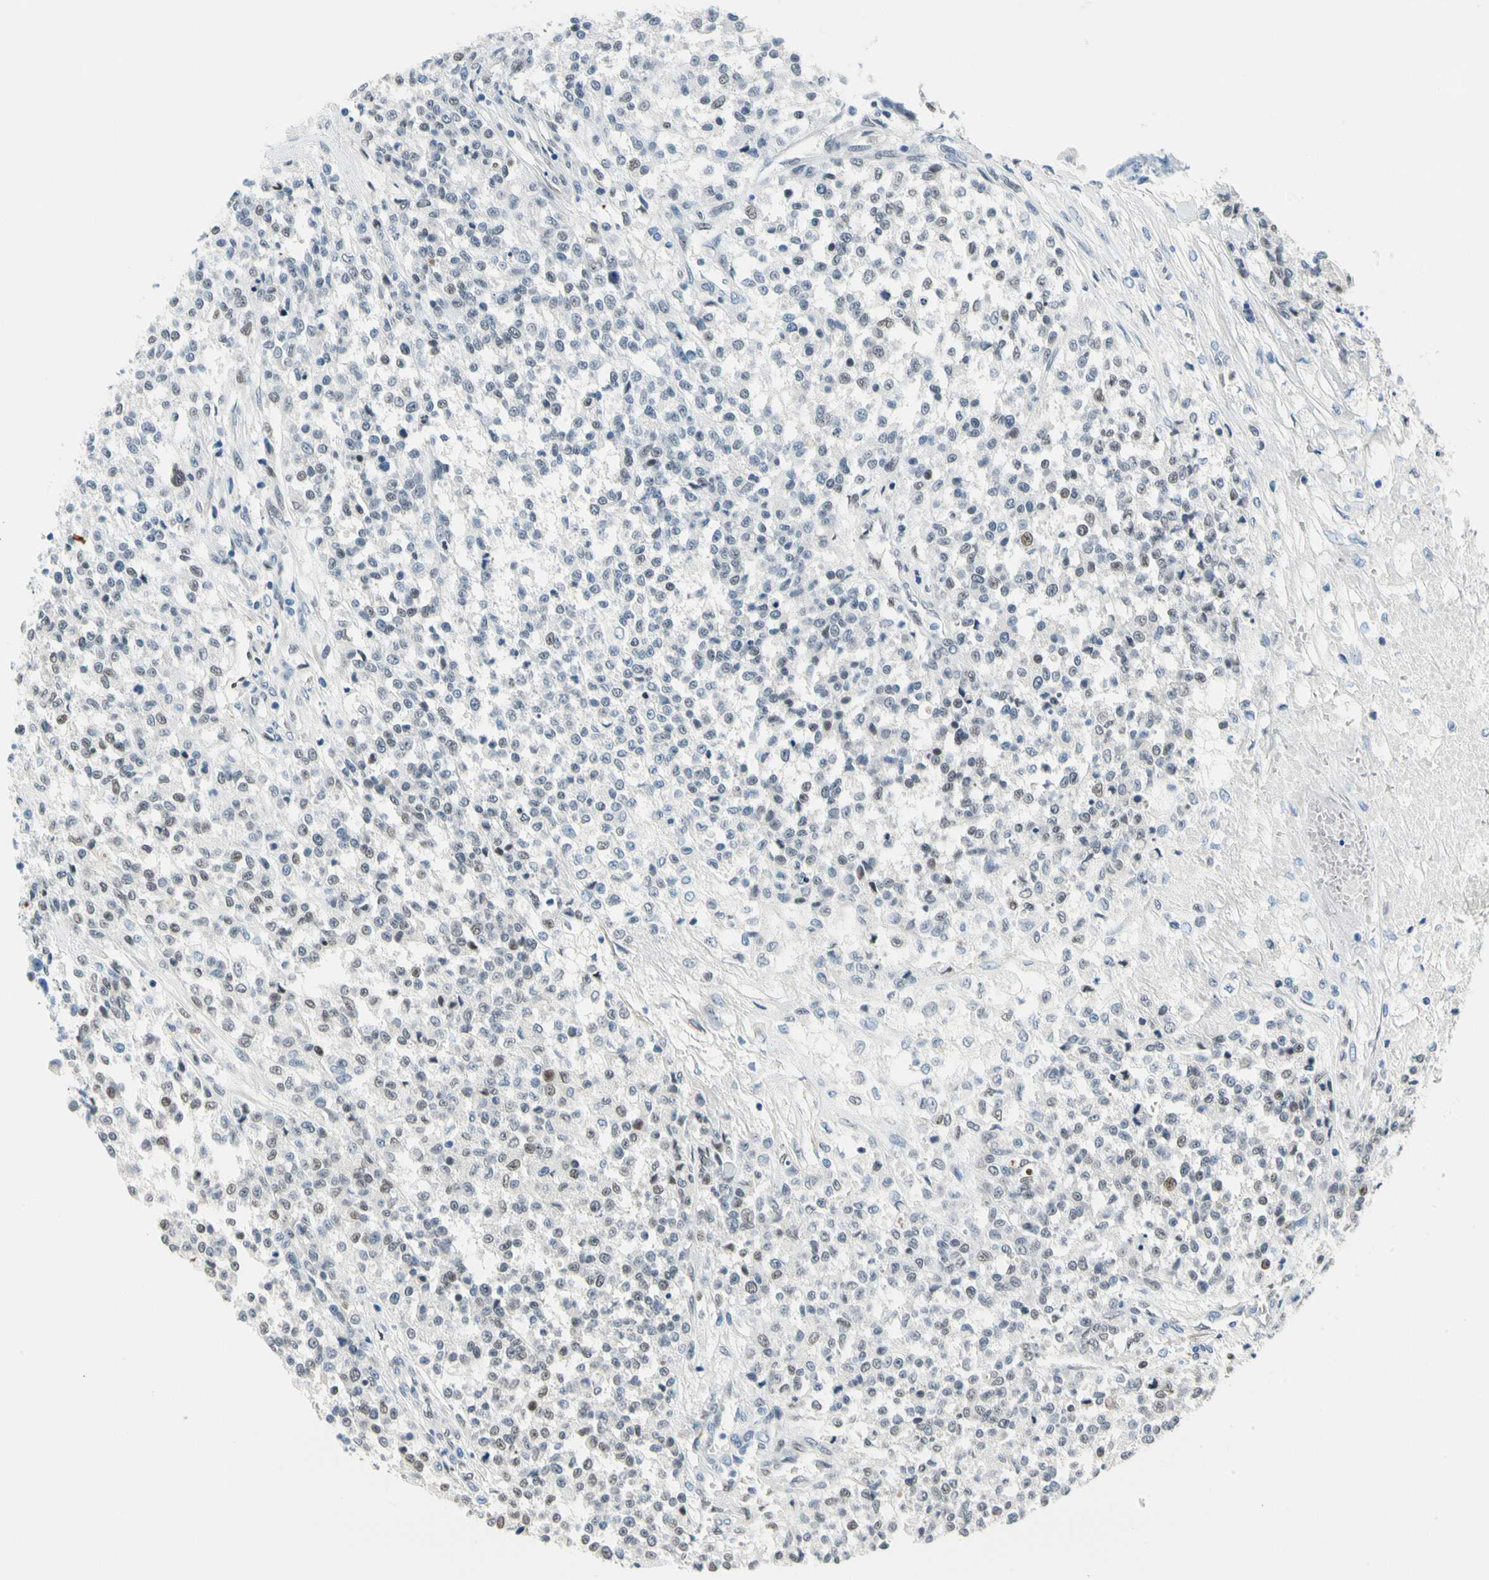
{"staining": {"intensity": "weak", "quantity": "<25%", "location": "nuclear"}, "tissue": "testis cancer", "cell_type": "Tumor cells", "image_type": "cancer", "snomed": [{"axis": "morphology", "description": "Seminoma, NOS"}, {"axis": "topography", "description": "Testis"}], "caption": "Tumor cells are negative for protein expression in human testis cancer (seminoma).", "gene": "NFIA", "patient": {"sex": "male", "age": 59}}